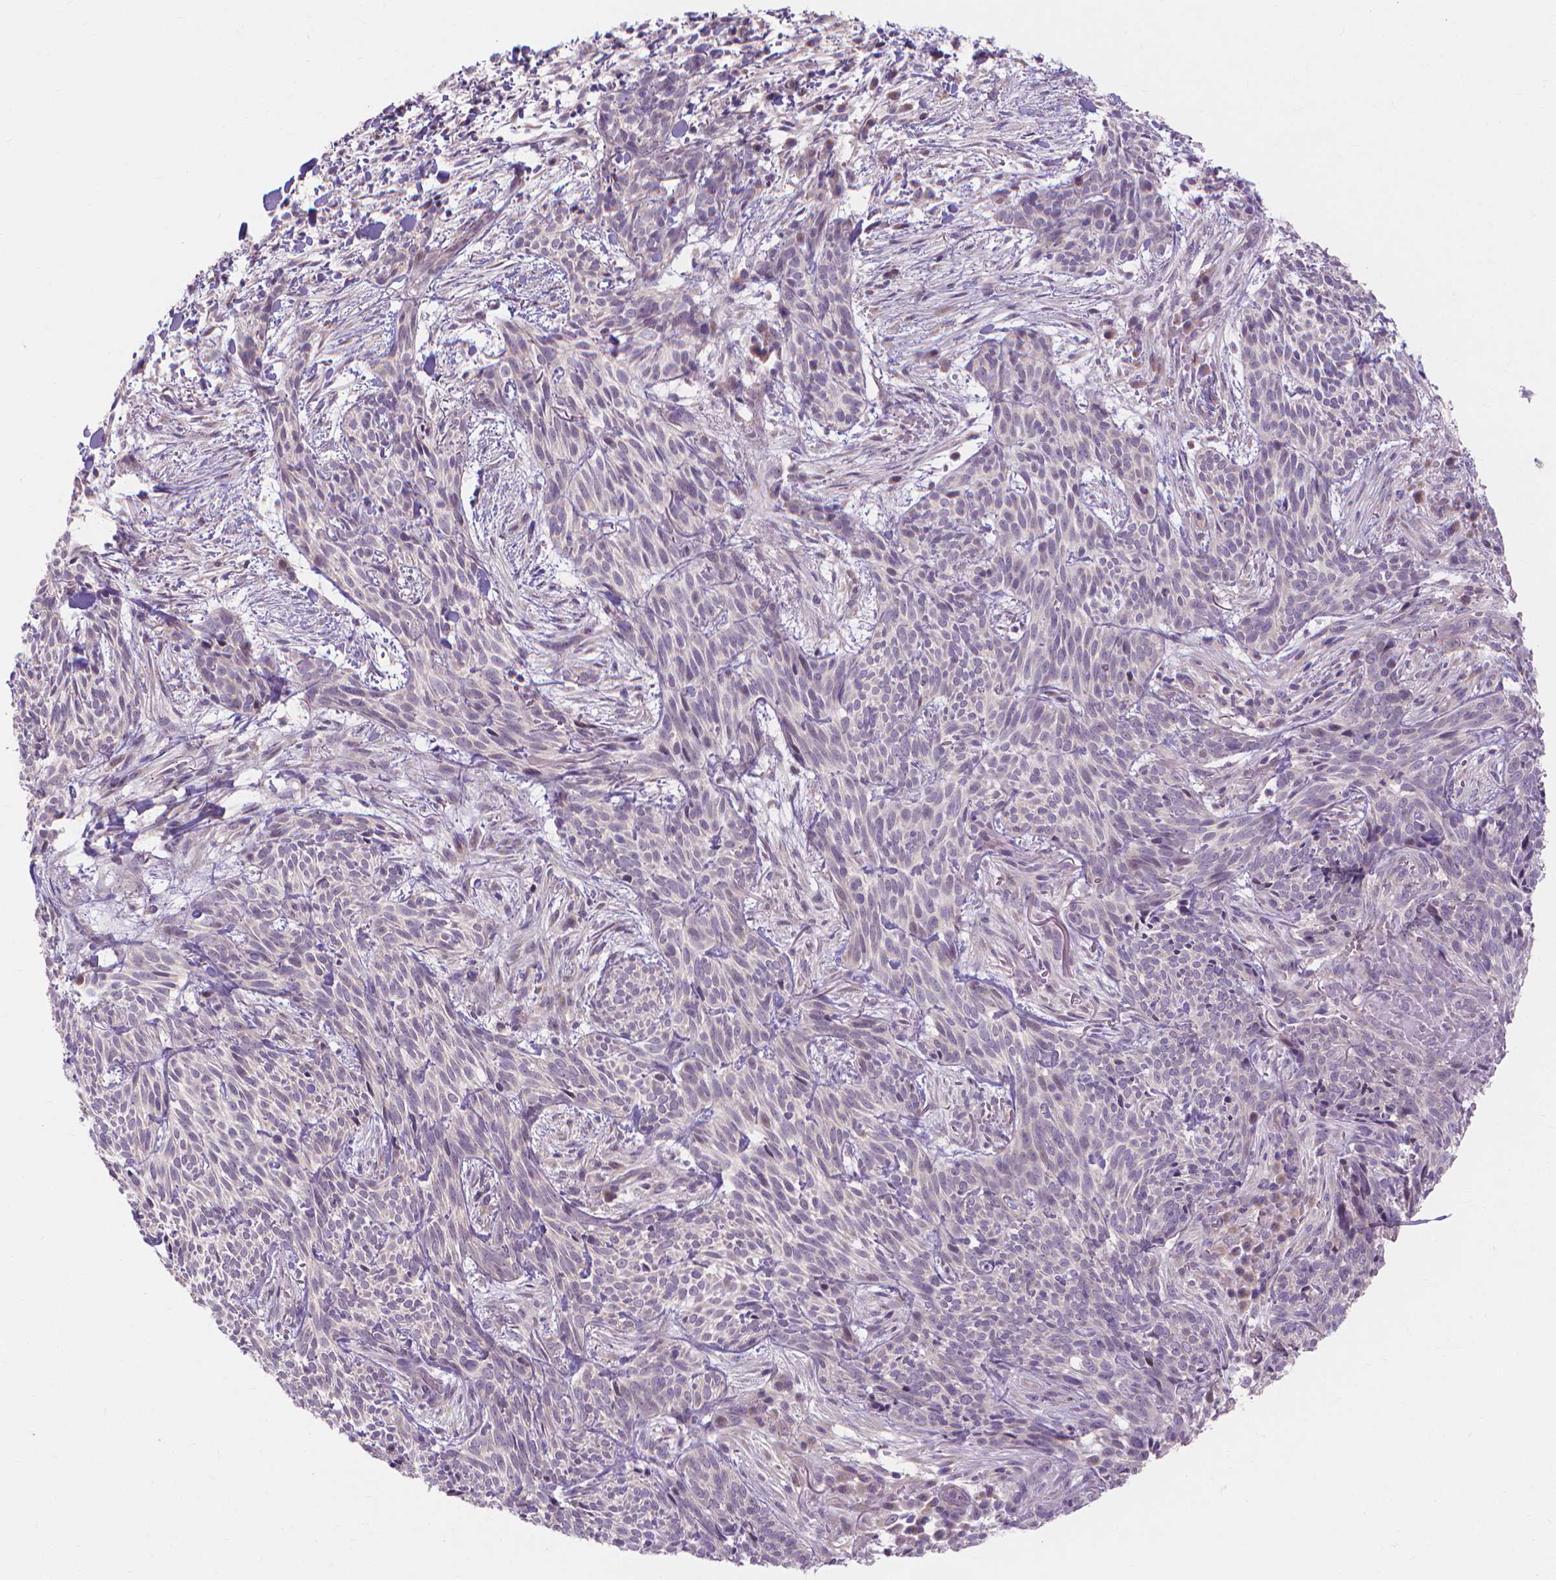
{"staining": {"intensity": "negative", "quantity": "none", "location": "none"}, "tissue": "skin cancer", "cell_type": "Tumor cells", "image_type": "cancer", "snomed": [{"axis": "morphology", "description": "Basal cell carcinoma"}, {"axis": "topography", "description": "Skin"}], "caption": "Image shows no protein expression in tumor cells of basal cell carcinoma (skin) tissue. (DAB (3,3'-diaminobenzidine) immunohistochemistry, high magnification).", "gene": "PRDM13", "patient": {"sex": "male", "age": 71}}